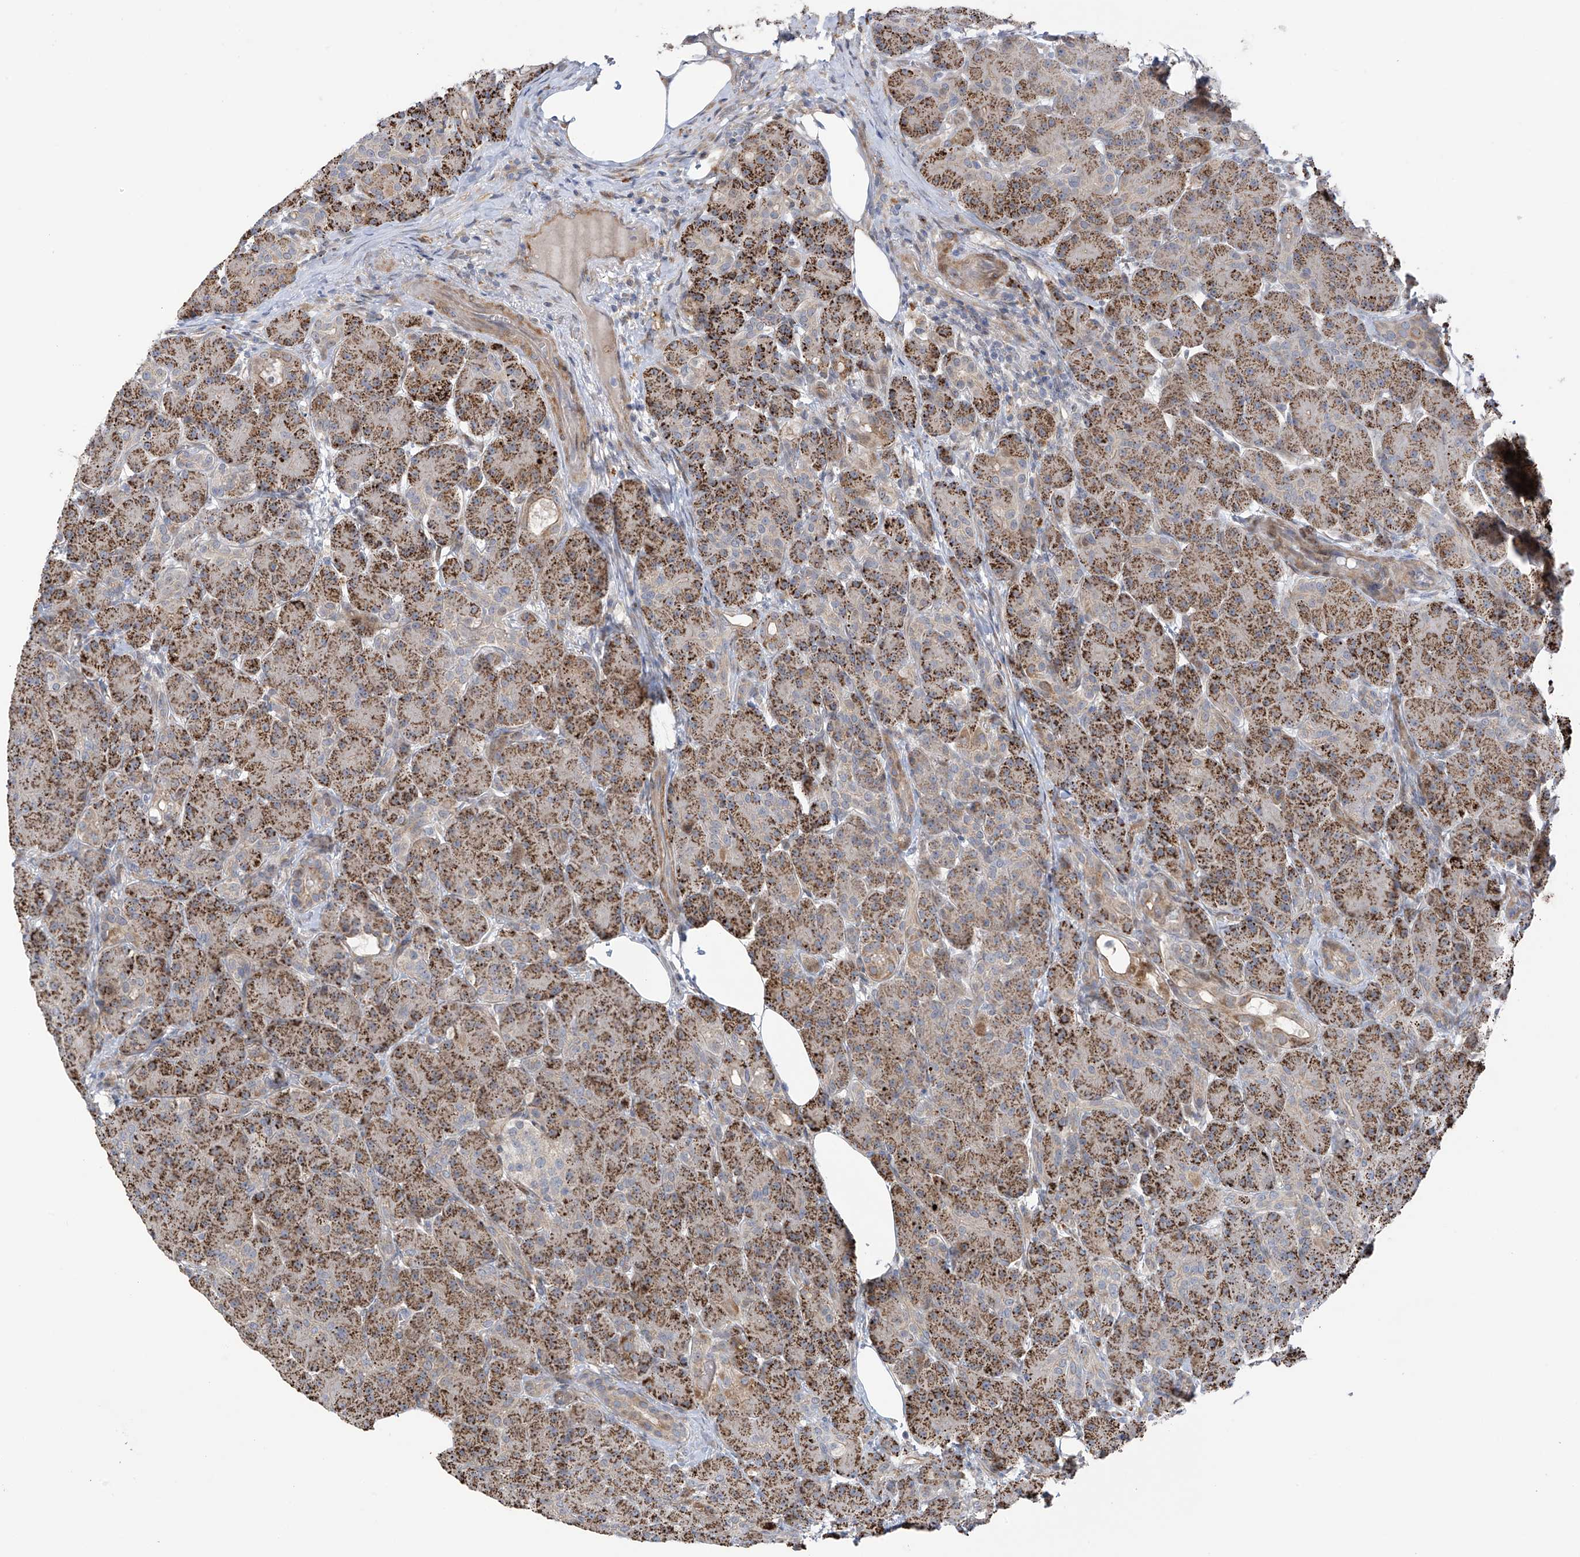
{"staining": {"intensity": "strong", "quantity": ">75%", "location": "cytoplasmic/membranous"}, "tissue": "pancreas", "cell_type": "Exocrine glandular cells", "image_type": "normal", "snomed": [{"axis": "morphology", "description": "Normal tissue, NOS"}, {"axis": "topography", "description": "Pancreas"}], "caption": "IHC image of unremarkable pancreas: pancreas stained using immunohistochemistry (IHC) displays high levels of strong protein expression localized specifically in the cytoplasmic/membranous of exocrine glandular cells, appearing as a cytoplasmic/membranous brown color.", "gene": "ZNF641", "patient": {"sex": "male", "age": 63}}